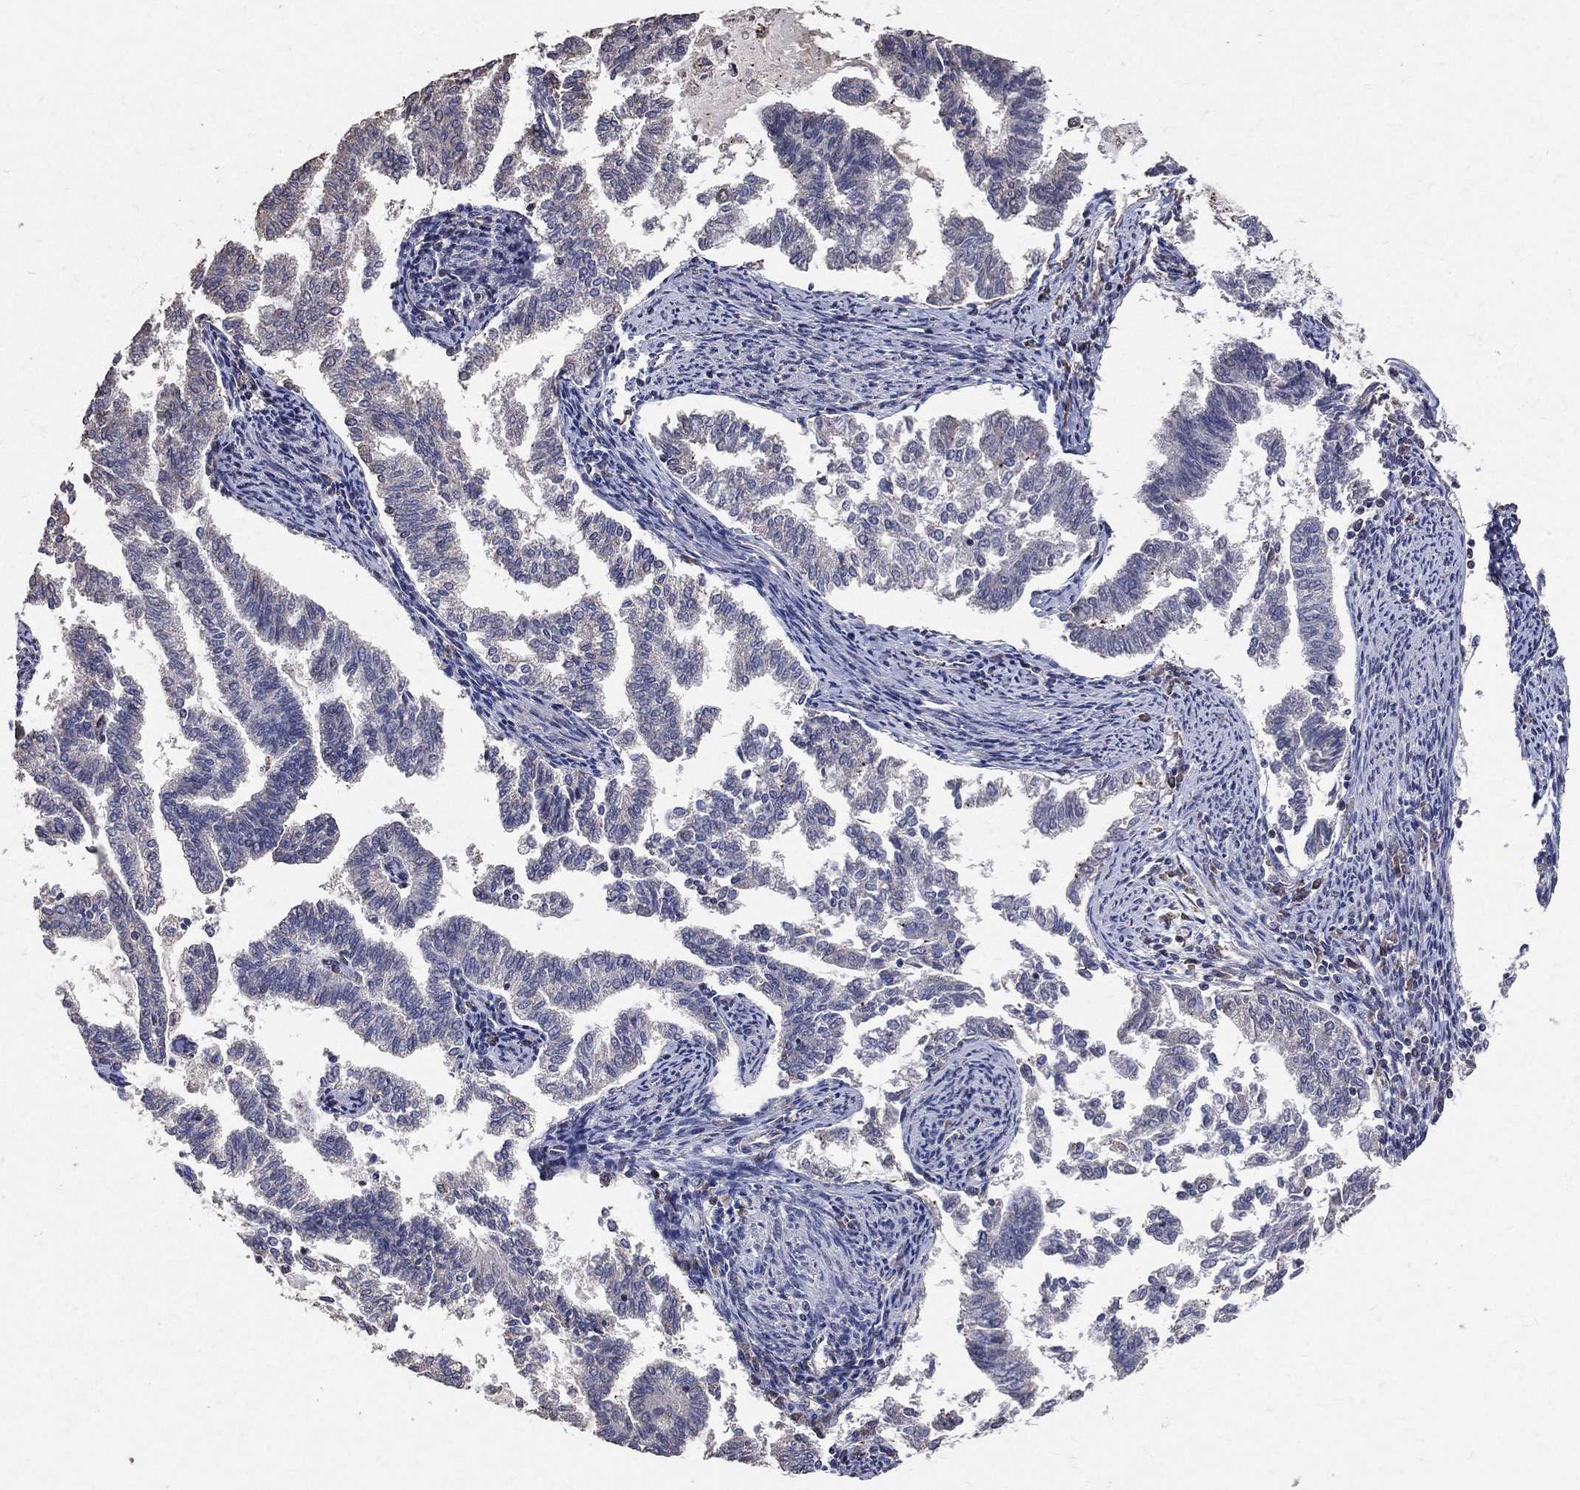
{"staining": {"intensity": "negative", "quantity": "none", "location": "none"}, "tissue": "endometrial cancer", "cell_type": "Tumor cells", "image_type": "cancer", "snomed": [{"axis": "morphology", "description": "Adenocarcinoma, NOS"}, {"axis": "topography", "description": "Endometrium"}], "caption": "Adenocarcinoma (endometrial) was stained to show a protein in brown. There is no significant positivity in tumor cells.", "gene": "LY6K", "patient": {"sex": "female", "age": 79}}